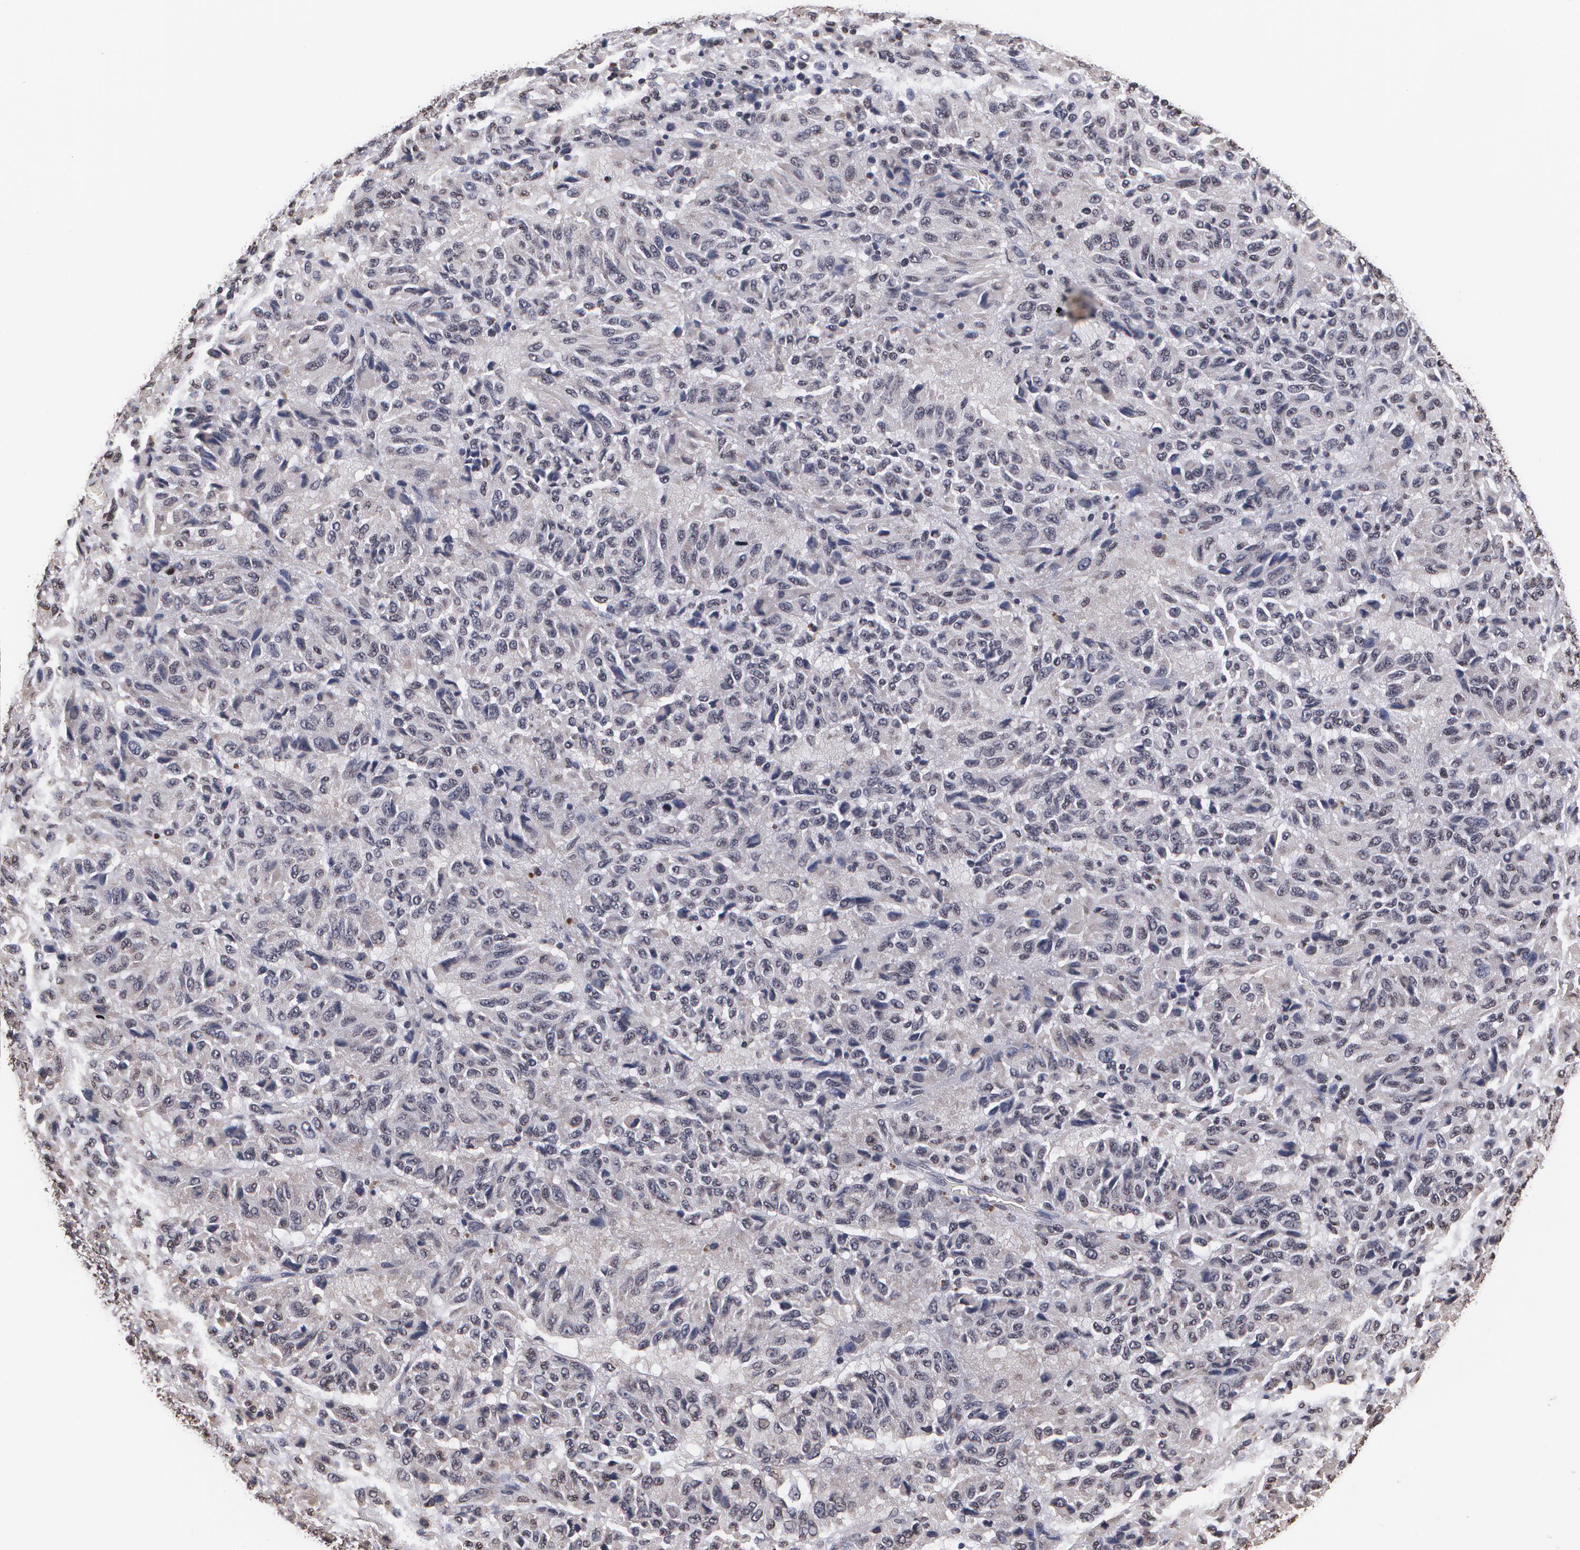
{"staining": {"intensity": "negative", "quantity": "none", "location": "none"}, "tissue": "melanoma", "cell_type": "Tumor cells", "image_type": "cancer", "snomed": [{"axis": "morphology", "description": "Malignant melanoma, Metastatic site"}, {"axis": "topography", "description": "Lung"}], "caption": "Human melanoma stained for a protein using immunohistochemistry demonstrates no positivity in tumor cells.", "gene": "MVP", "patient": {"sex": "male", "age": 64}}